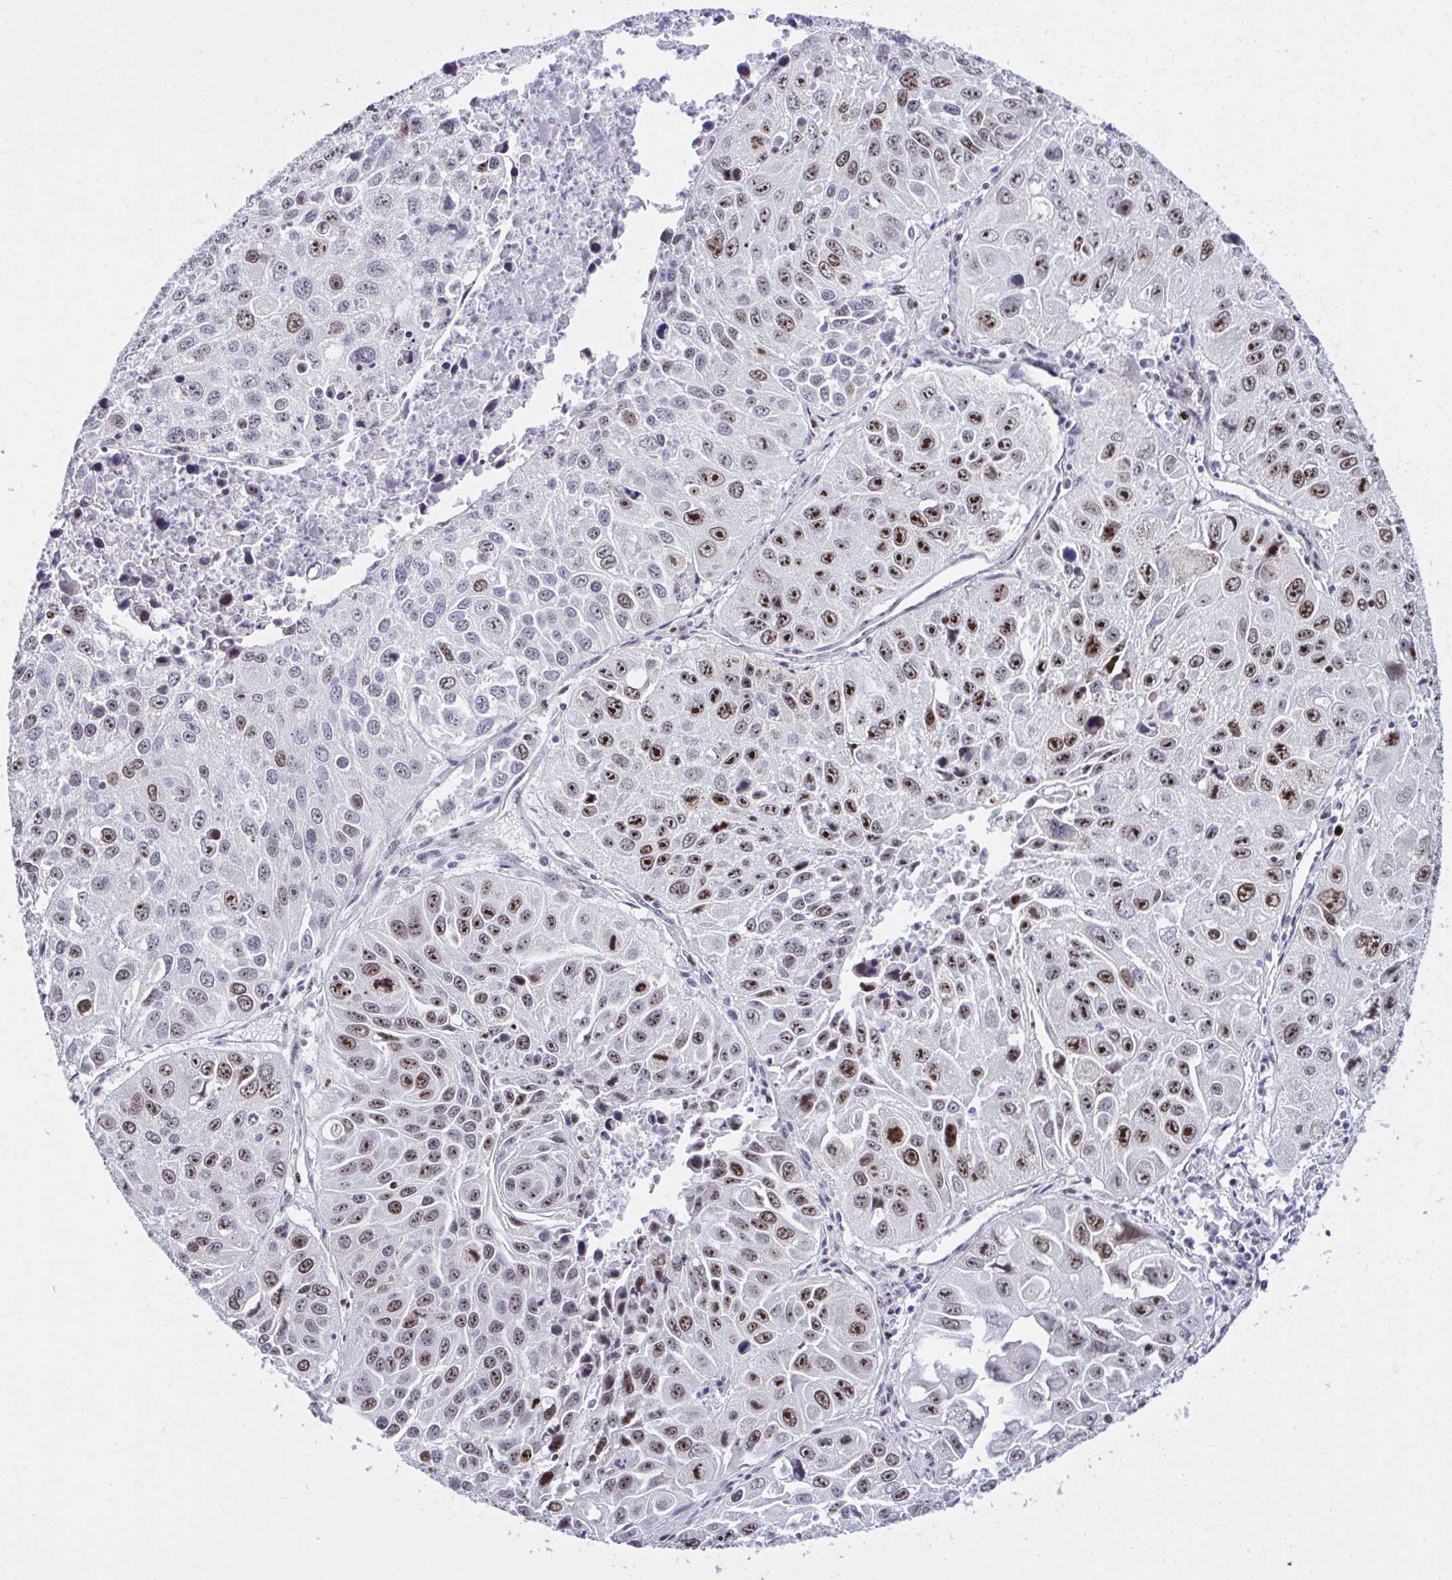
{"staining": {"intensity": "strong", "quantity": "25%-75%", "location": "nuclear"}, "tissue": "lung cancer", "cell_type": "Tumor cells", "image_type": "cancer", "snomed": [{"axis": "morphology", "description": "Squamous cell carcinoma, NOS"}, {"axis": "topography", "description": "Lung"}], "caption": "Immunohistochemistry (IHC) micrograph of neoplastic tissue: lung cancer stained using immunohistochemistry (IHC) exhibits high levels of strong protein expression localized specifically in the nuclear of tumor cells, appearing as a nuclear brown color.", "gene": "CEP72", "patient": {"sex": "female", "age": 61}}